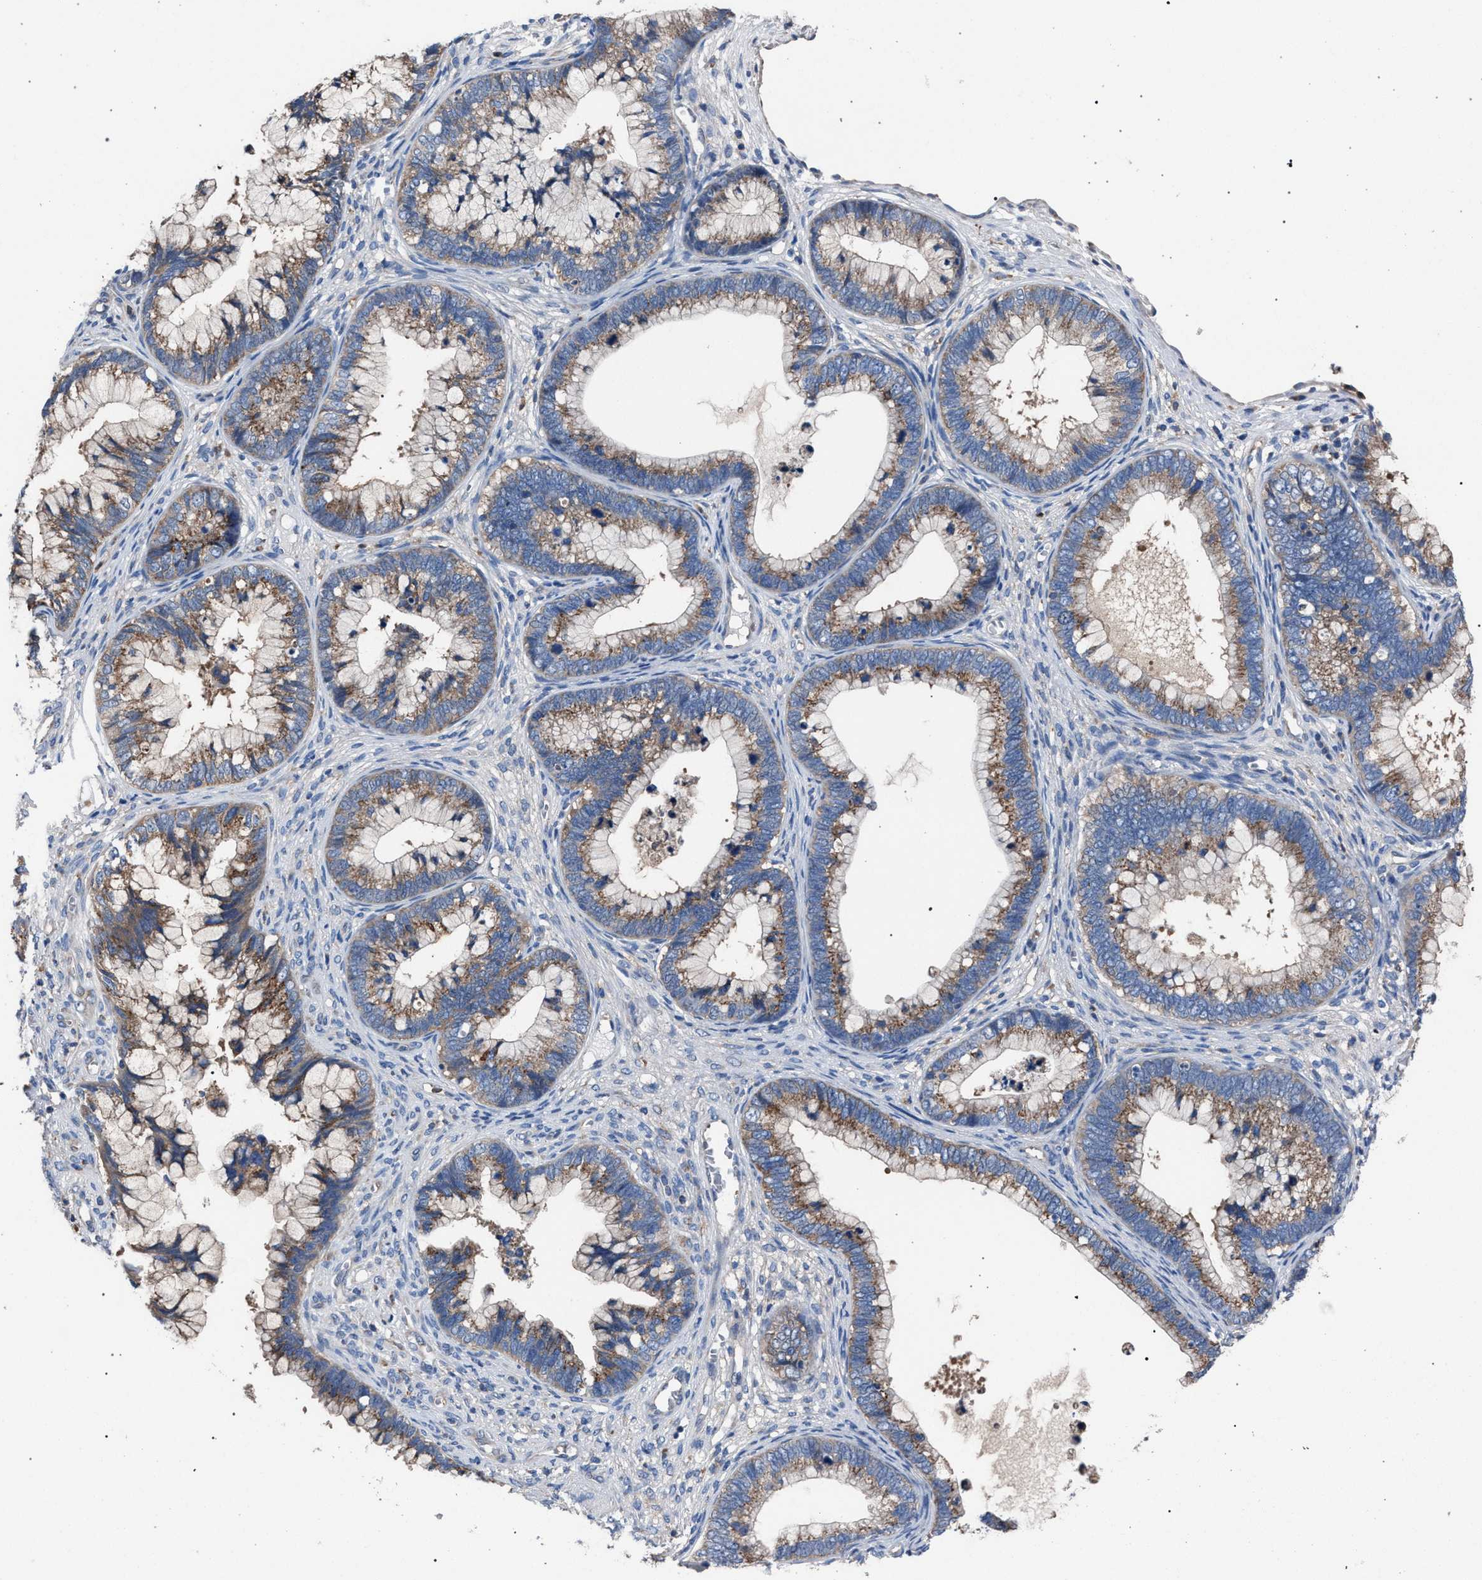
{"staining": {"intensity": "moderate", "quantity": ">75%", "location": "cytoplasmic/membranous"}, "tissue": "cervical cancer", "cell_type": "Tumor cells", "image_type": "cancer", "snomed": [{"axis": "morphology", "description": "Adenocarcinoma, NOS"}, {"axis": "topography", "description": "Cervix"}], "caption": "Immunohistochemistry of cervical cancer (adenocarcinoma) displays medium levels of moderate cytoplasmic/membranous expression in about >75% of tumor cells.", "gene": "ATP6V0A1", "patient": {"sex": "female", "age": 44}}